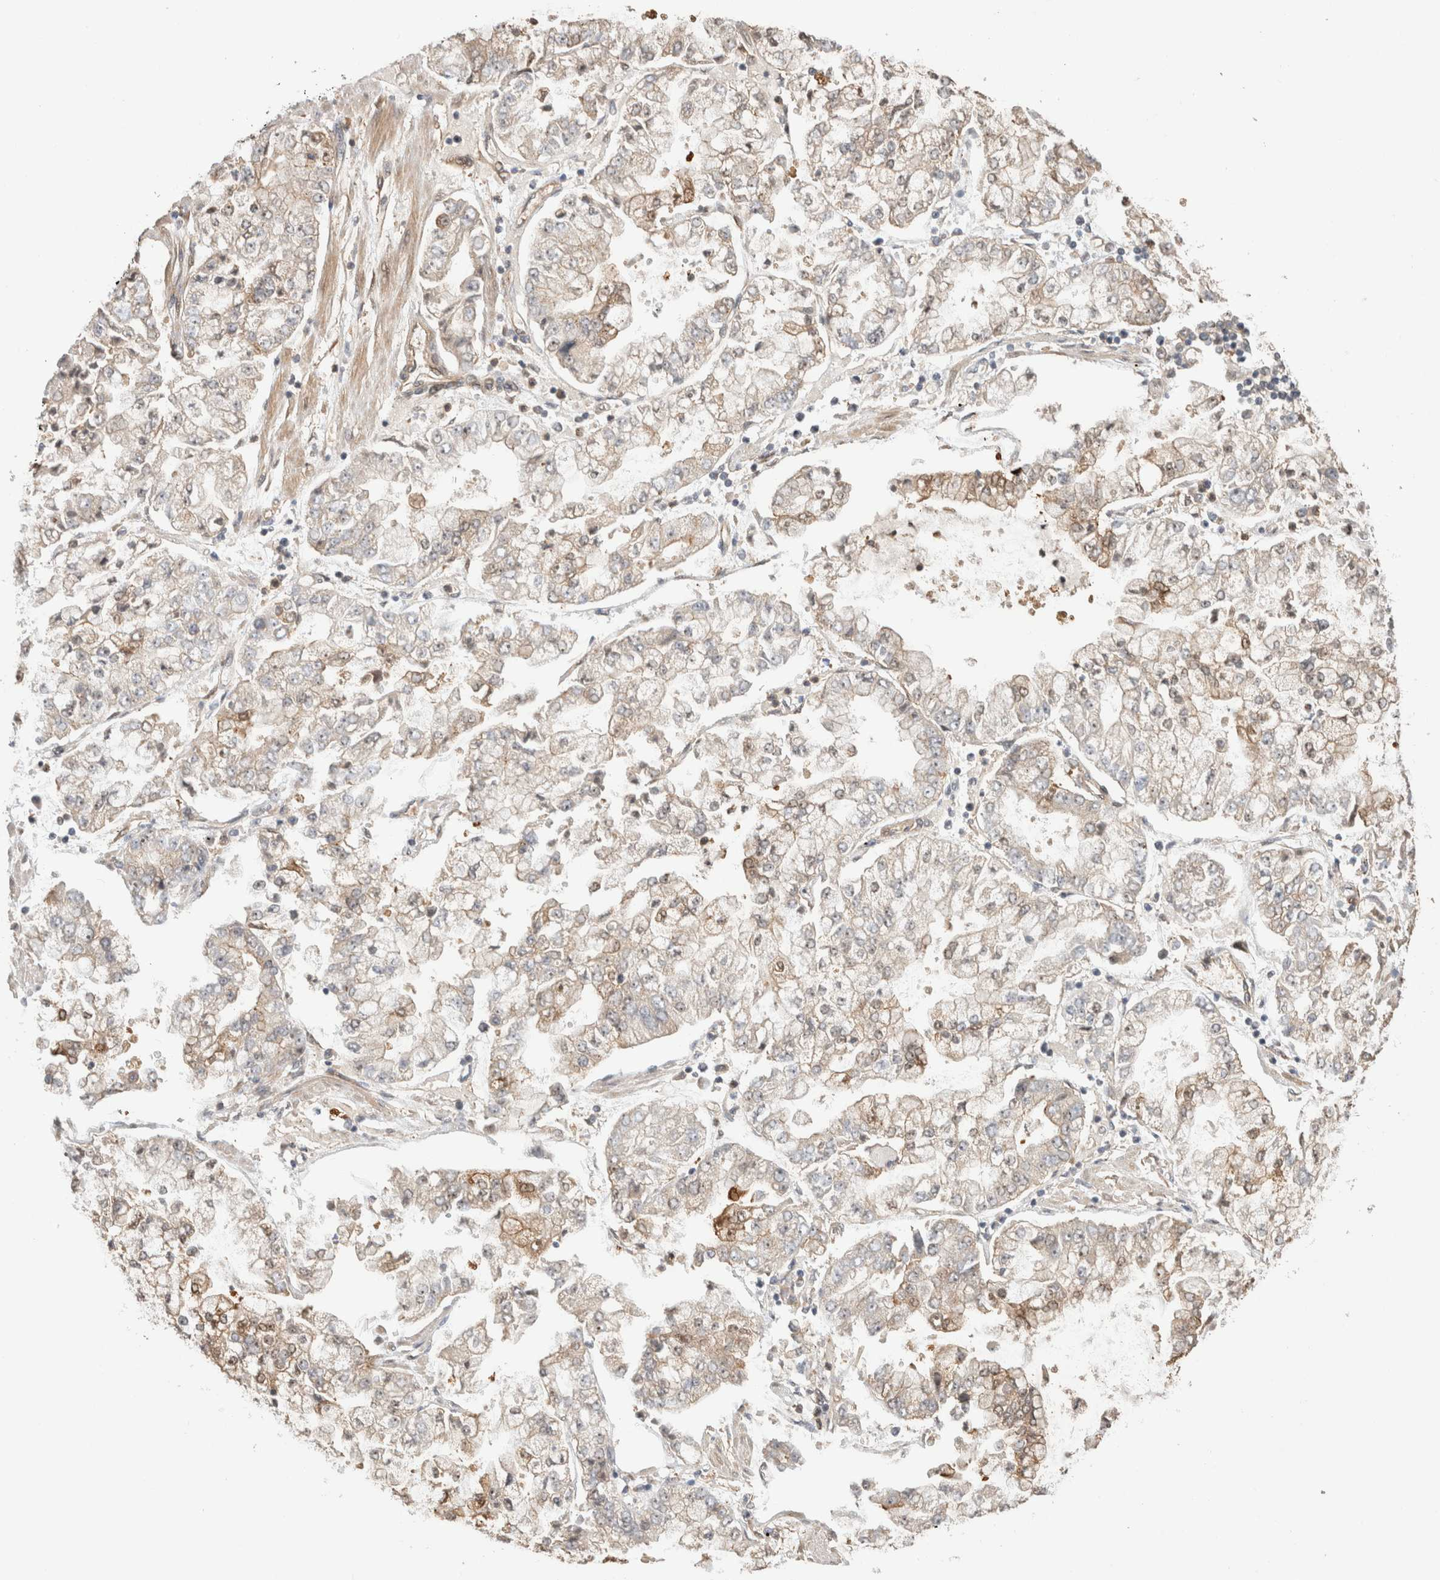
{"staining": {"intensity": "weak", "quantity": "25%-75%", "location": "cytoplasmic/membranous"}, "tissue": "stomach cancer", "cell_type": "Tumor cells", "image_type": "cancer", "snomed": [{"axis": "morphology", "description": "Adenocarcinoma, NOS"}, {"axis": "topography", "description": "Stomach"}], "caption": "Stomach cancer stained with DAB IHC reveals low levels of weak cytoplasmic/membranous positivity in about 25%-75% of tumor cells.", "gene": "OTUD6B", "patient": {"sex": "male", "age": 76}}